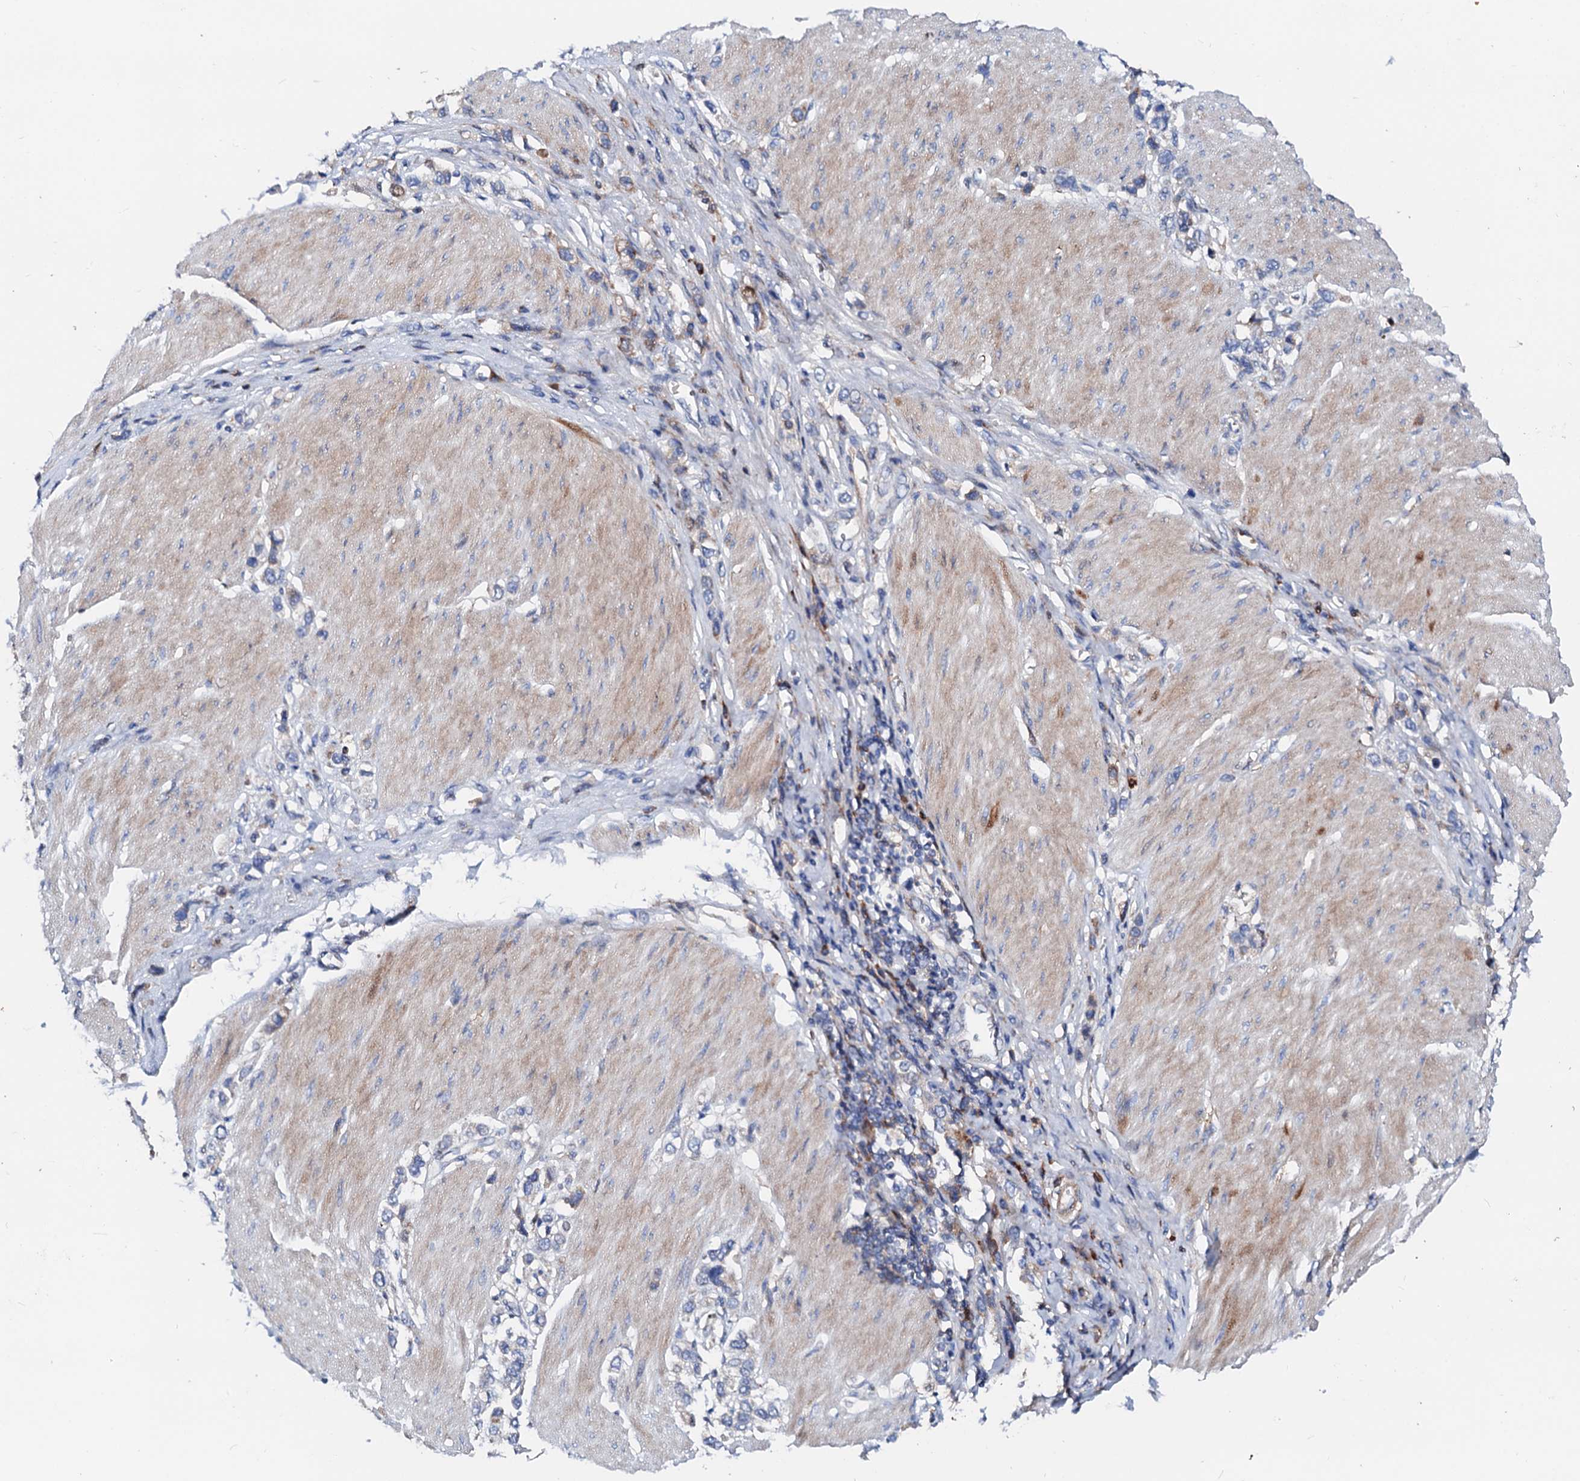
{"staining": {"intensity": "moderate", "quantity": "<25%", "location": "cytoplasmic/membranous"}, "tissue": "stomach cancer", "cell_type": "Tumor cells", "image_type": "cancer", "snomed": [{"axis": "morphology", "description": "Normal tissue, NOS"}, {"axis": "morphology", "description": "Adenocarcinoma, NOS"}, {"axis": "topography", "description": "Stomach, upper"}, {"axis": "topography", "description": "Stomach"}], "caption": "Immunohistochemistry micrograph of neoplastic tissue: stomach adenocarcinoma stained using immunohistochemistry displays low levels of moderate protein expression localized specifically in the cytoplasmic/membranous of tumor cells, appearing as a cytoplasmic/membranous brown color.", "gene": "SLC10A7", "patient": {"sex": "female", "age": 65}}